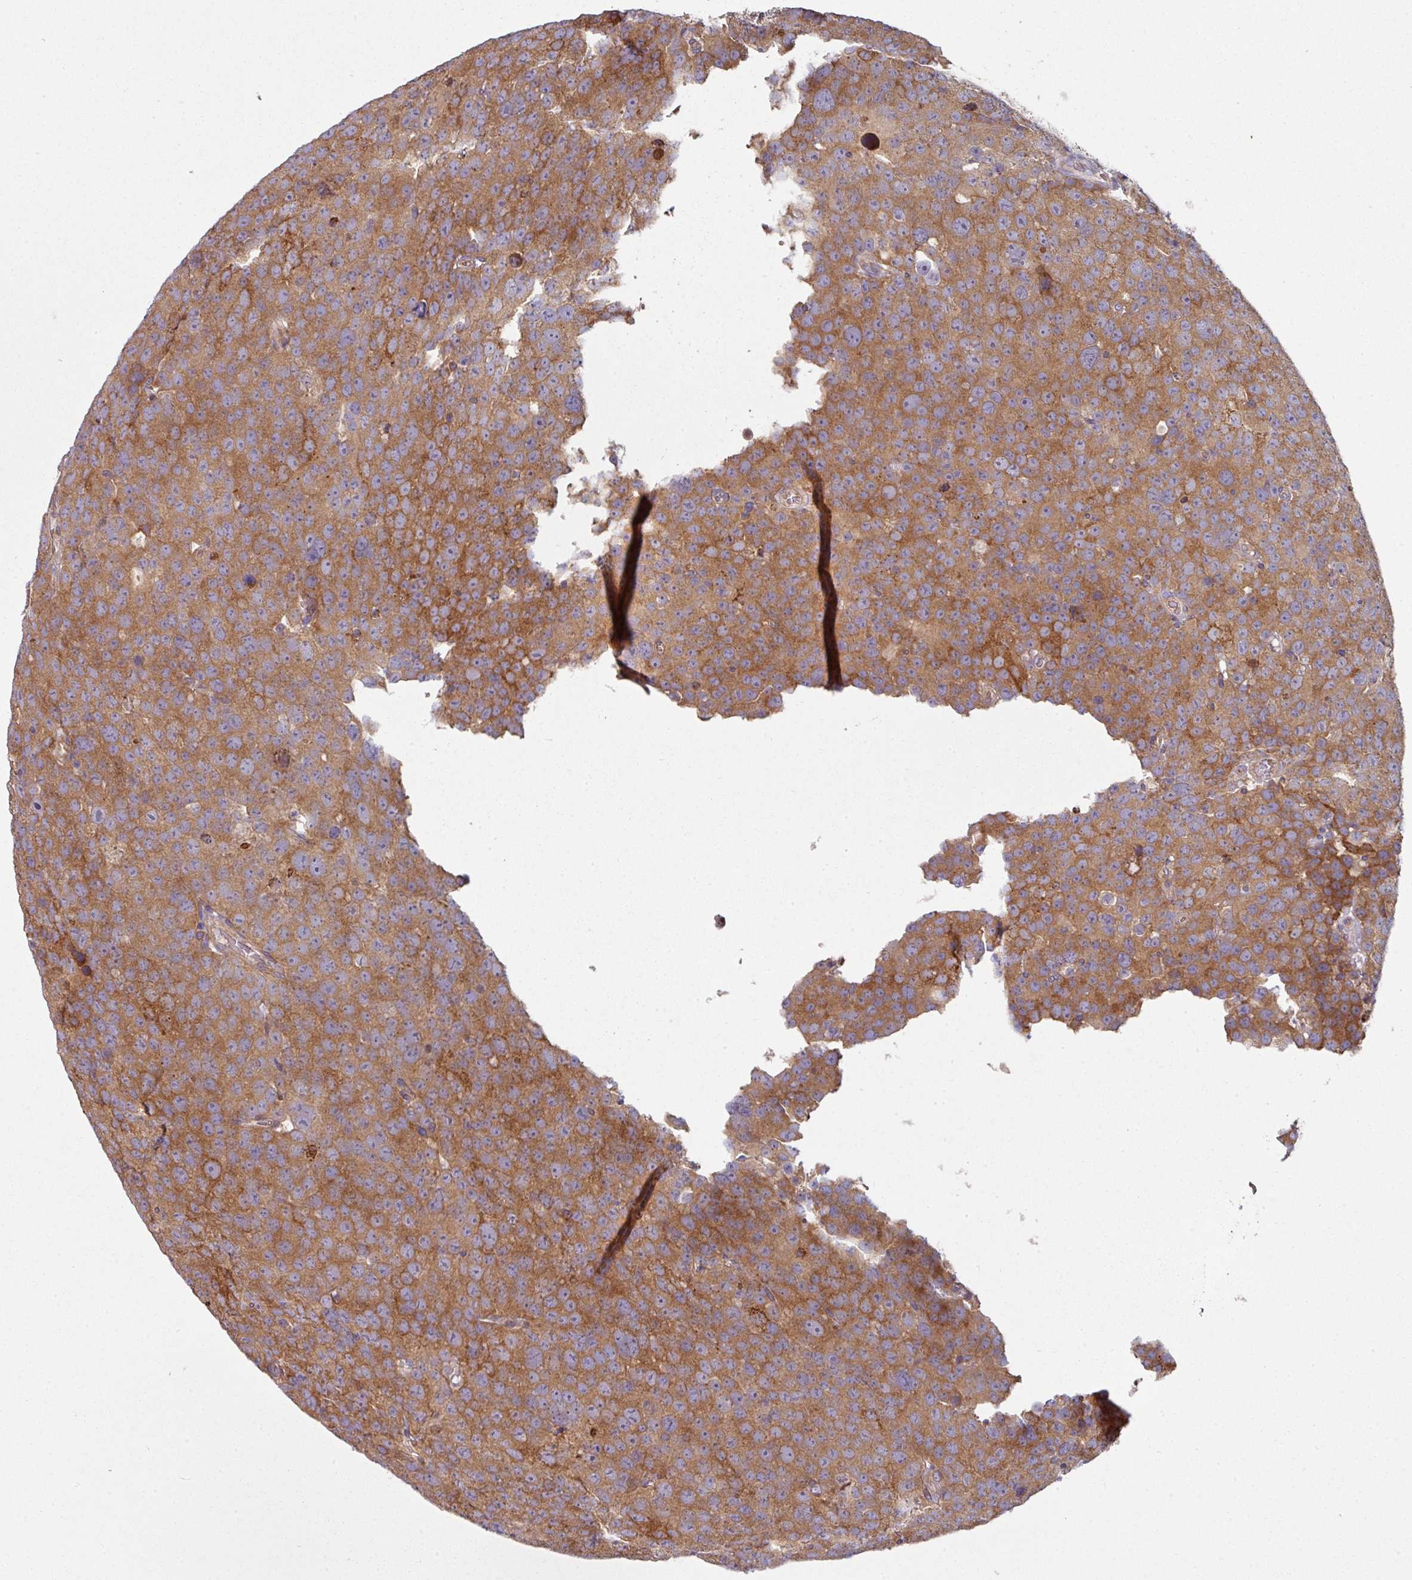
{"staining": {"intensity": "moderate", "quantity": ">75%", "location": "cytoplasmic/membranous"}, "tissue": "testis cancer", "cell_type": "Tumor cells", "image_type": "cancer", "snomed": [{"axis": "morphology", "description": "Seminoma, NOS"}, {"axis": "topography", "description": "Testis"}], "caption": "Protein expression analysis of human testis seminoma reveals moderate cytoplasmic/membranous expression in about >75% of tumor cells. The staining was performed using DAB to visualize the protein expression in brown, while the nuclei were stained in blue with hematoxylin (Magnification: 20x).", "gene": "FAT4", "patient": {"sex": "male", "age": 71}}